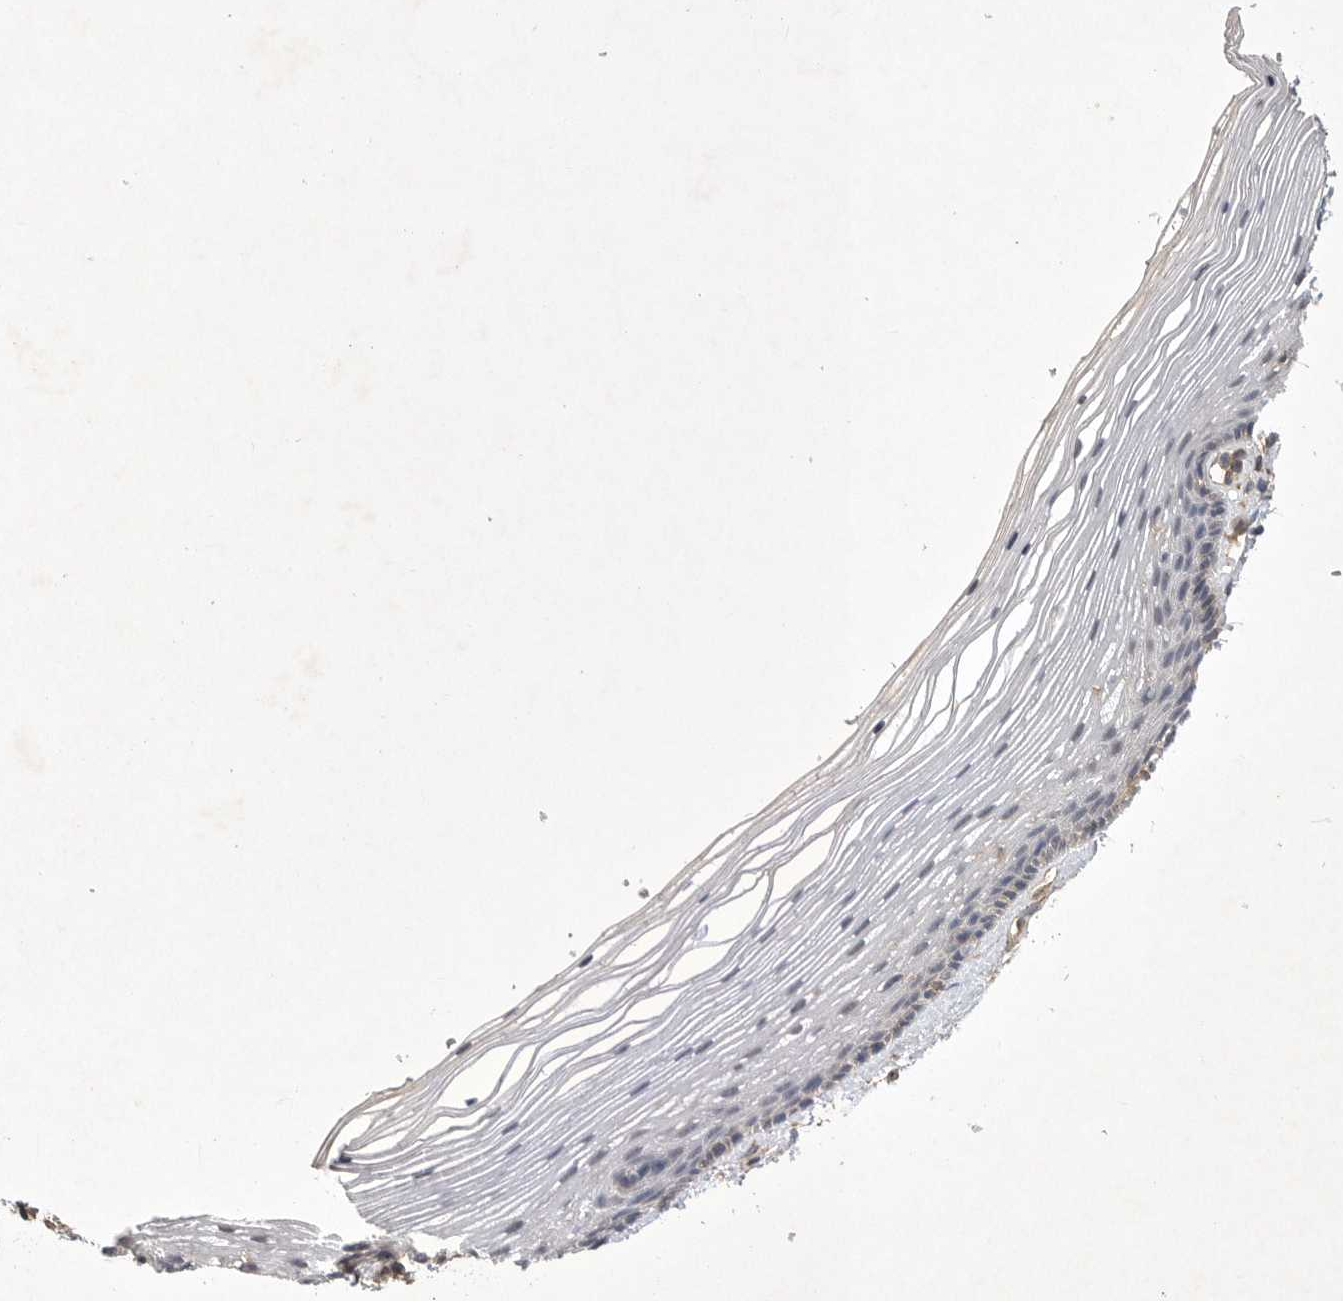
{"staining": {"intensity": "weak", "quantity": "<25%", "location": "cytoplasmic/membranous"}, "tissue": "vagina", "cell_type": "Squamous epithelial cells", "image_type": "normal", "snomed": [{"axis": "morphology", "description": "Normal tissue, NOS"}, {"axis": "topography", "description": "Vagina"}], "caption": "High magnification brightfield microscopy of unremarkable vagina stained with DAB (3,3'-diaminobenzidine) (brown) and counterstained with hematoxylin (blue): squamous epithelial cells show no significant staining.", "gene": "ANKFY1", "patient": {"sex": "female", "age": 46}}